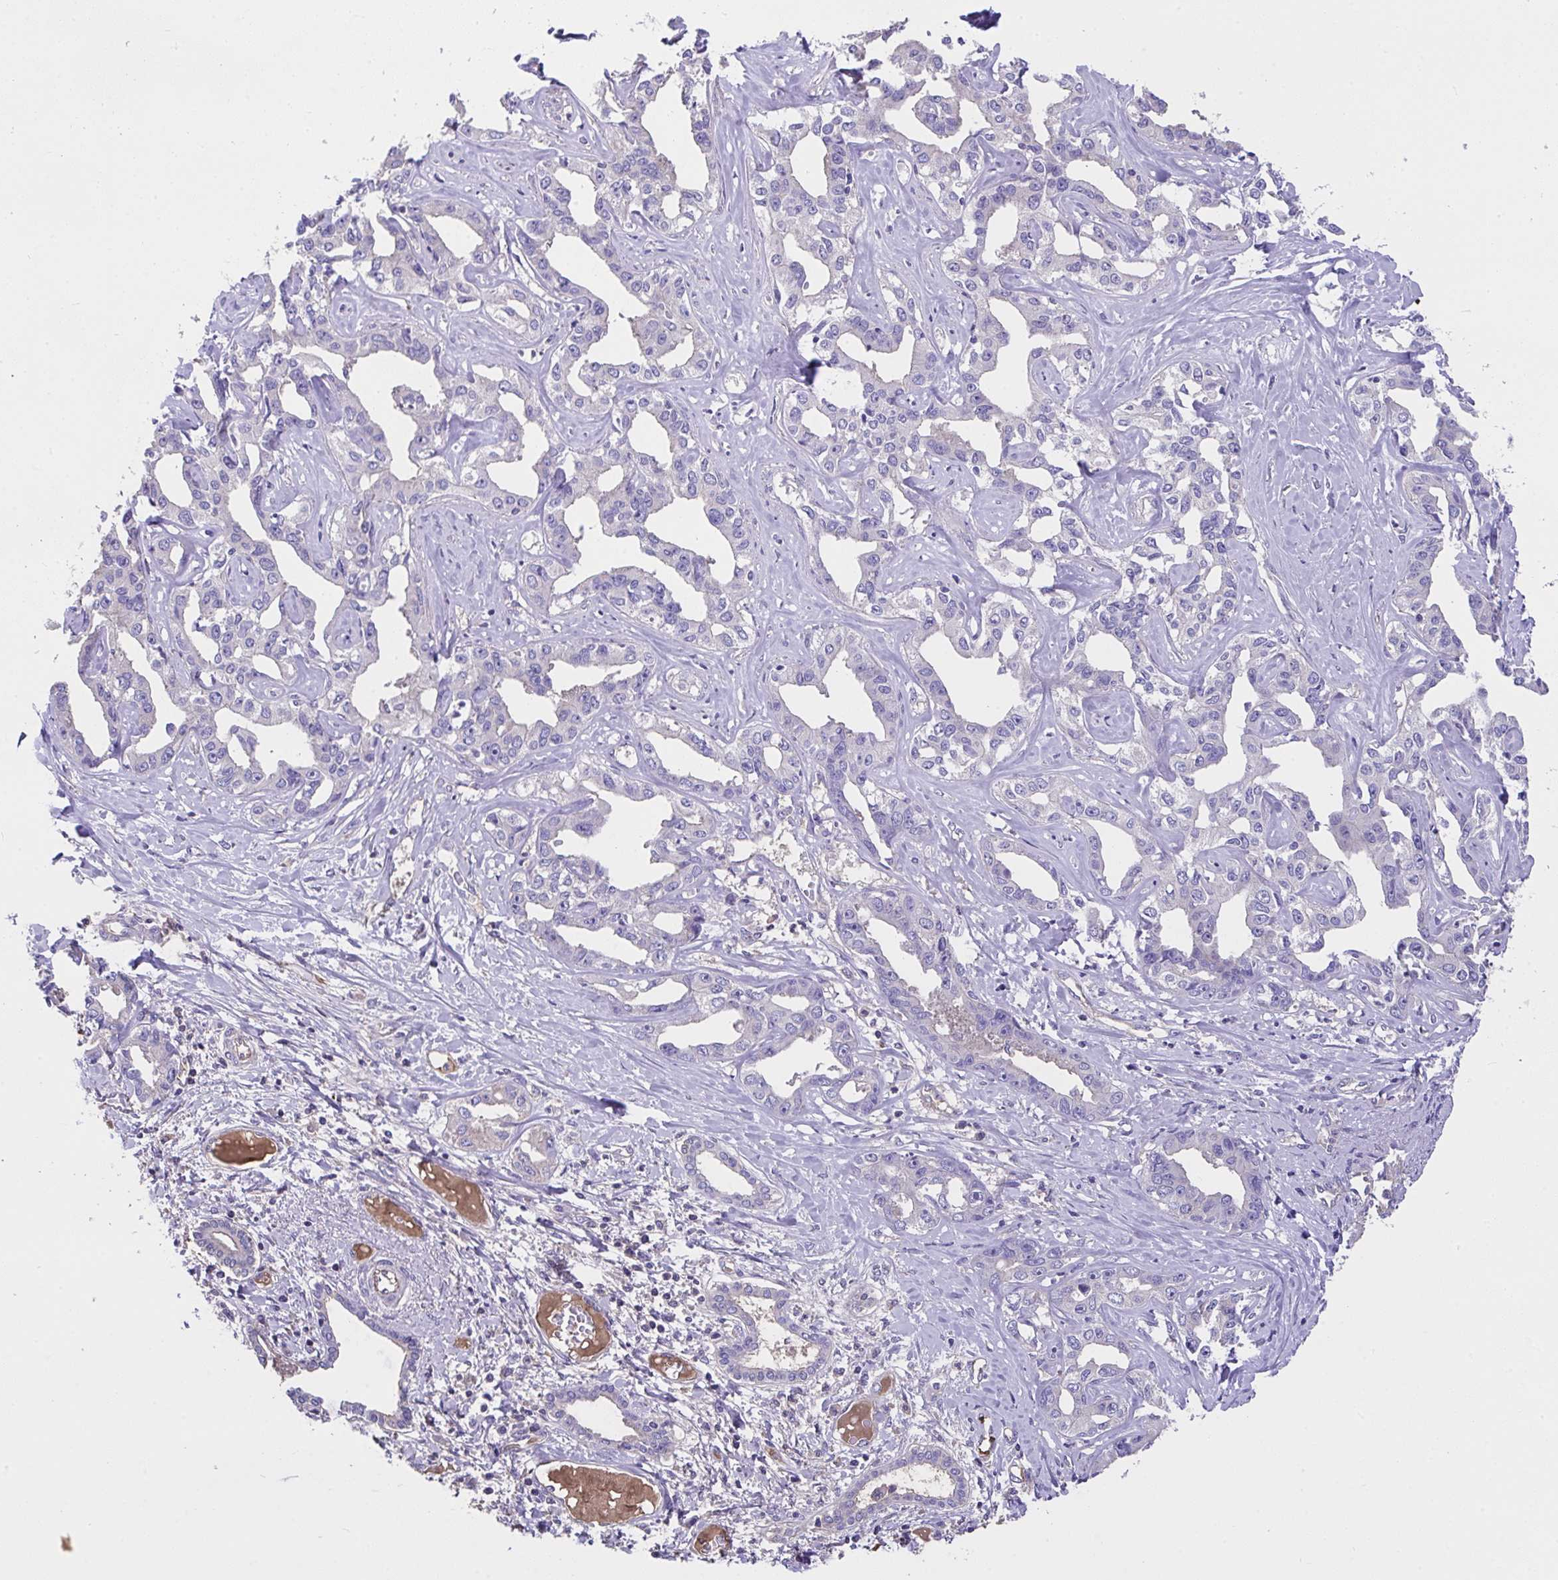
{"staining": {"intensity": "negative", "quantity": "none", "location": "none"}, "tissue": "liver cancer", "cell_type": "Tumor cells", "image_type": "cancer", "snomed": [{"axis": "morphology", "description": "Cholangiocarcinoma"}, {"axis": "topography", "description": "Liver"}], "caption": "Human liver cholangiocarcinoma stained for a protein using immunohistochemistry shows no expression in tumor cells.", "gene": "ZNF813", "patient": {"sex": "male", "age": 59}}